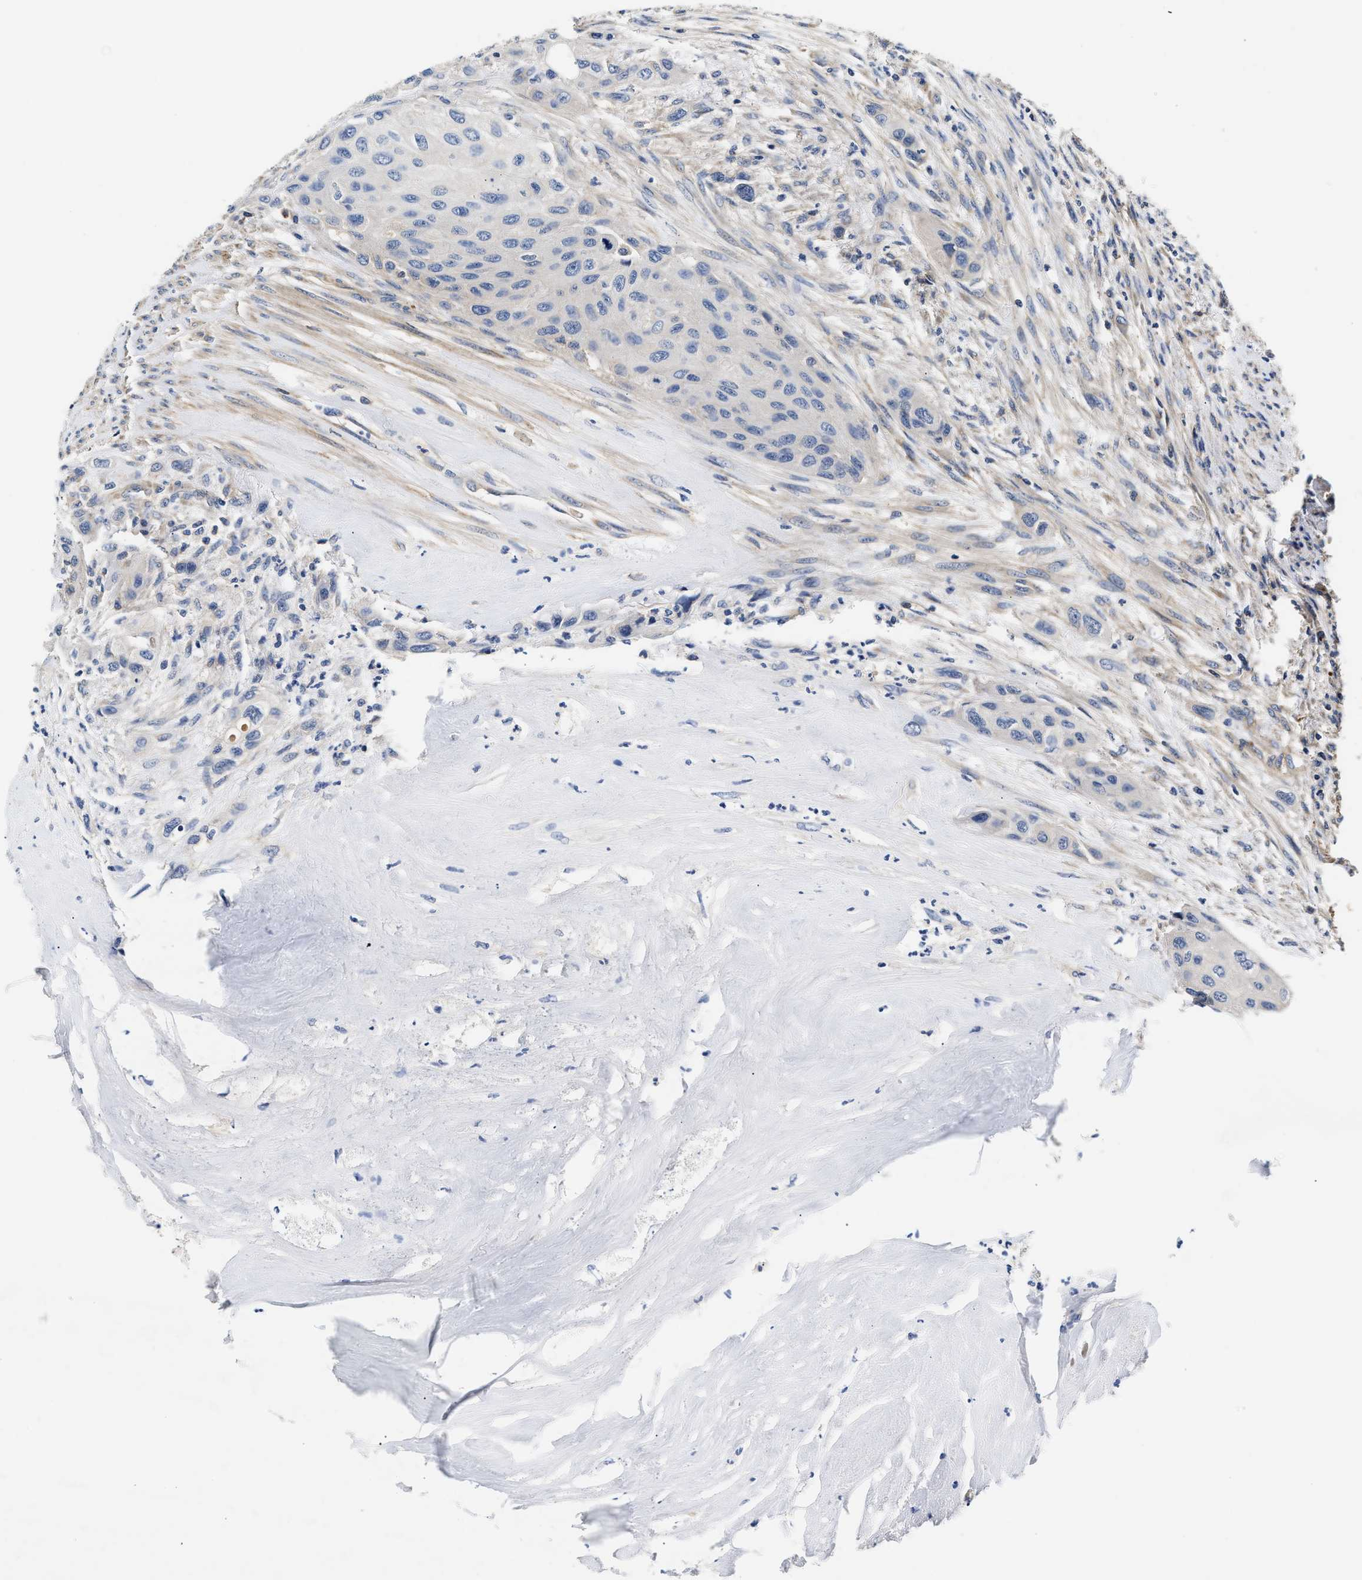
{"staining": {"intensity": "negative", "quantity": "none", "location": "none"}, "tissue": "urothelial cancer", "cell_type": "Tumor cells", "image_type": "cancer", "snomed": [{"axis": "morphology", "description": "Urothelial carcinoma, High grade"}, {"axis": "topography", "description": "Urinary bladder"}], "caption": "Image shows no significant protein staining in tumor cells of urothelial cancer.", "gene": "TEX2", "patient": {"sex": "female", "age": 56}}